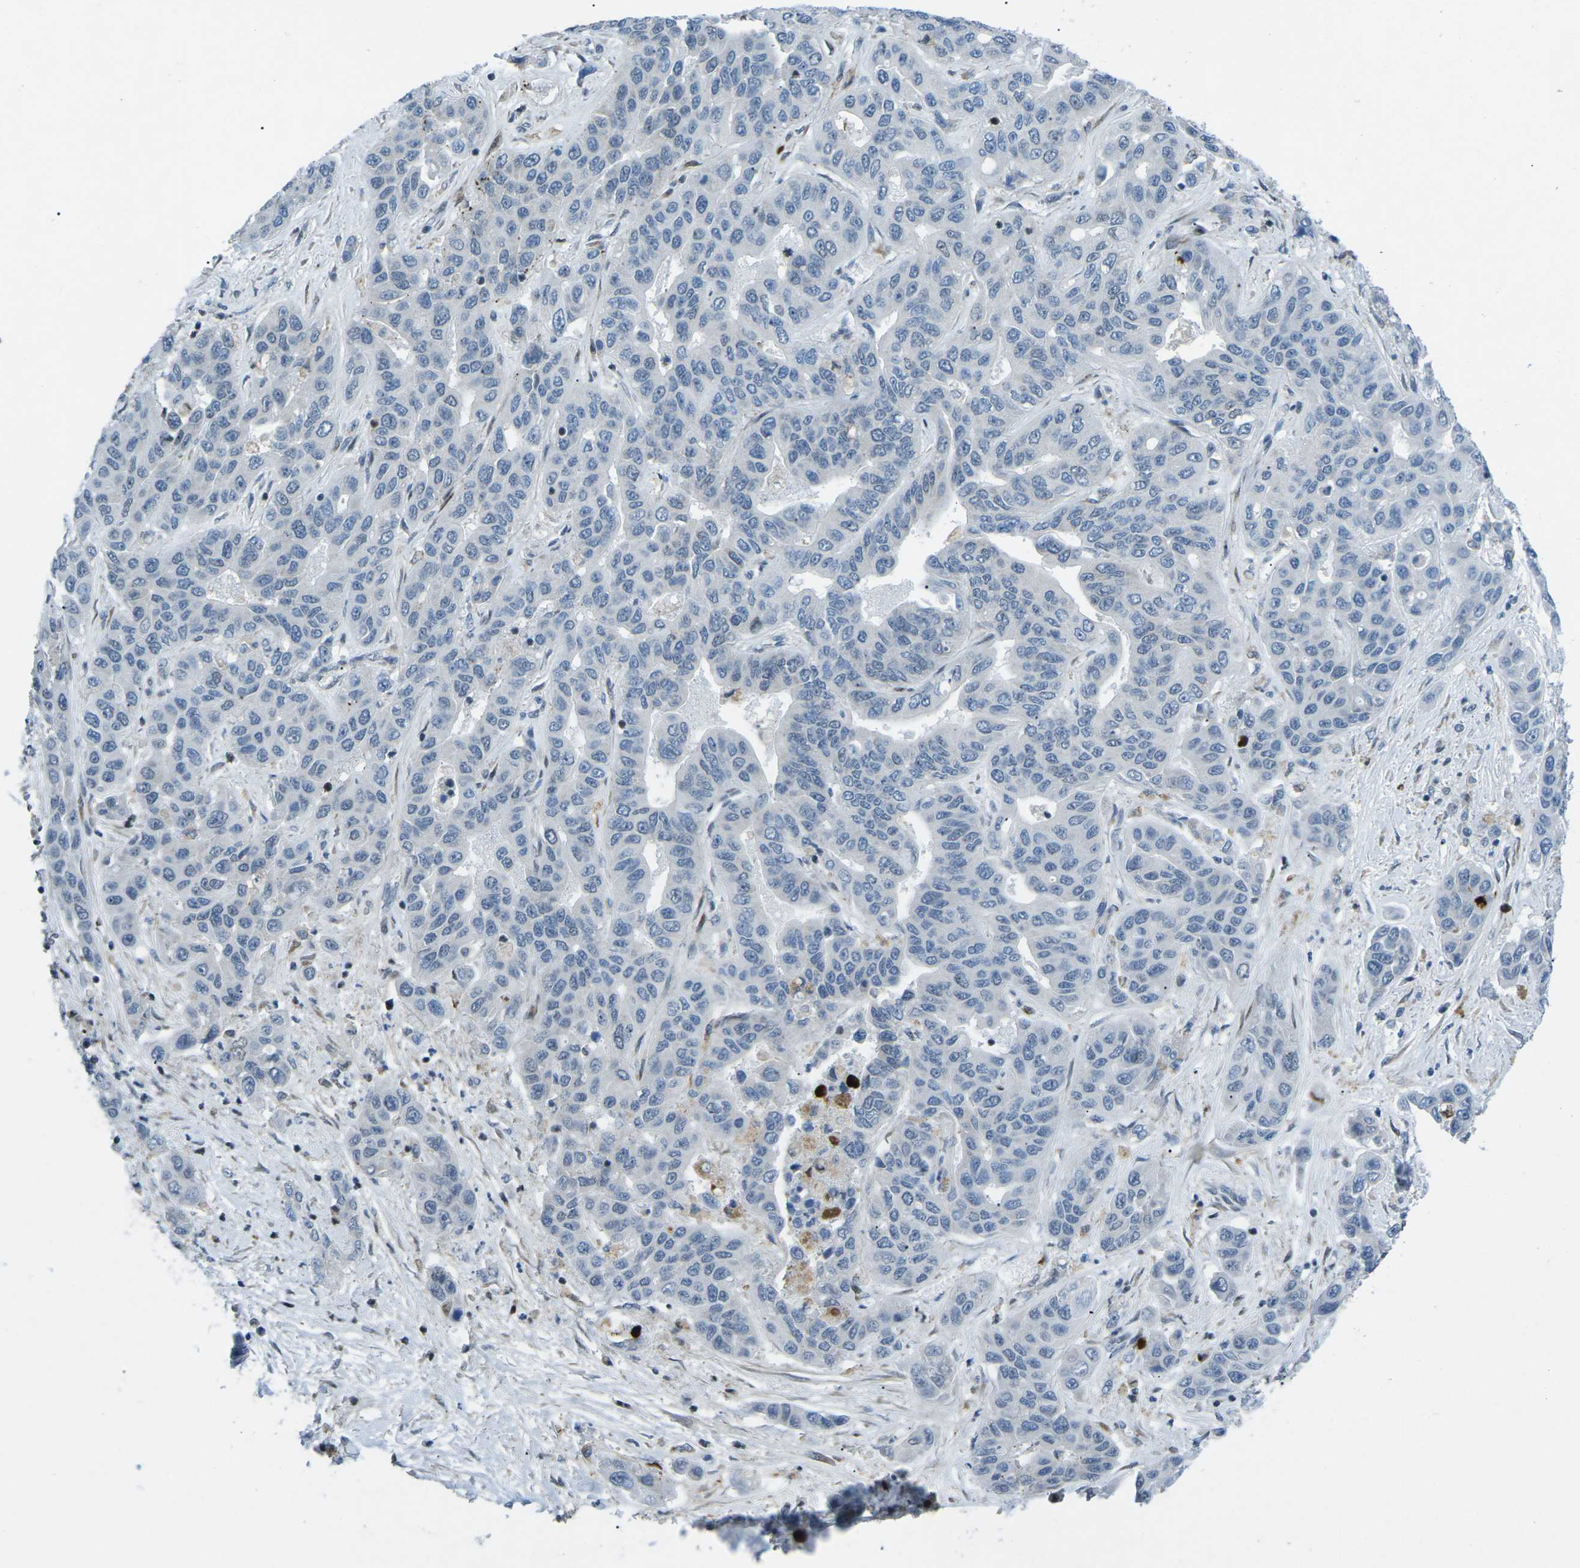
{"staining": {"intensity": "negative", "quantity": "none", "location": "none"}, "tissue": "liver cancer", "cell_type": "Tumor cells", "image_type": "cancer", "snomed": [{"axis": "morphology", "description": "Cholangiocarcinoma"}, {"axis": "topography", "description": "Liver"}], "caption": "Liver cancer (cholangiocarcinoma) was stained to show a protein in brown. There is no significant staining in tumor cells.", "gene": "MBNL1", "patient": {"sex": "female", "age": 52}}